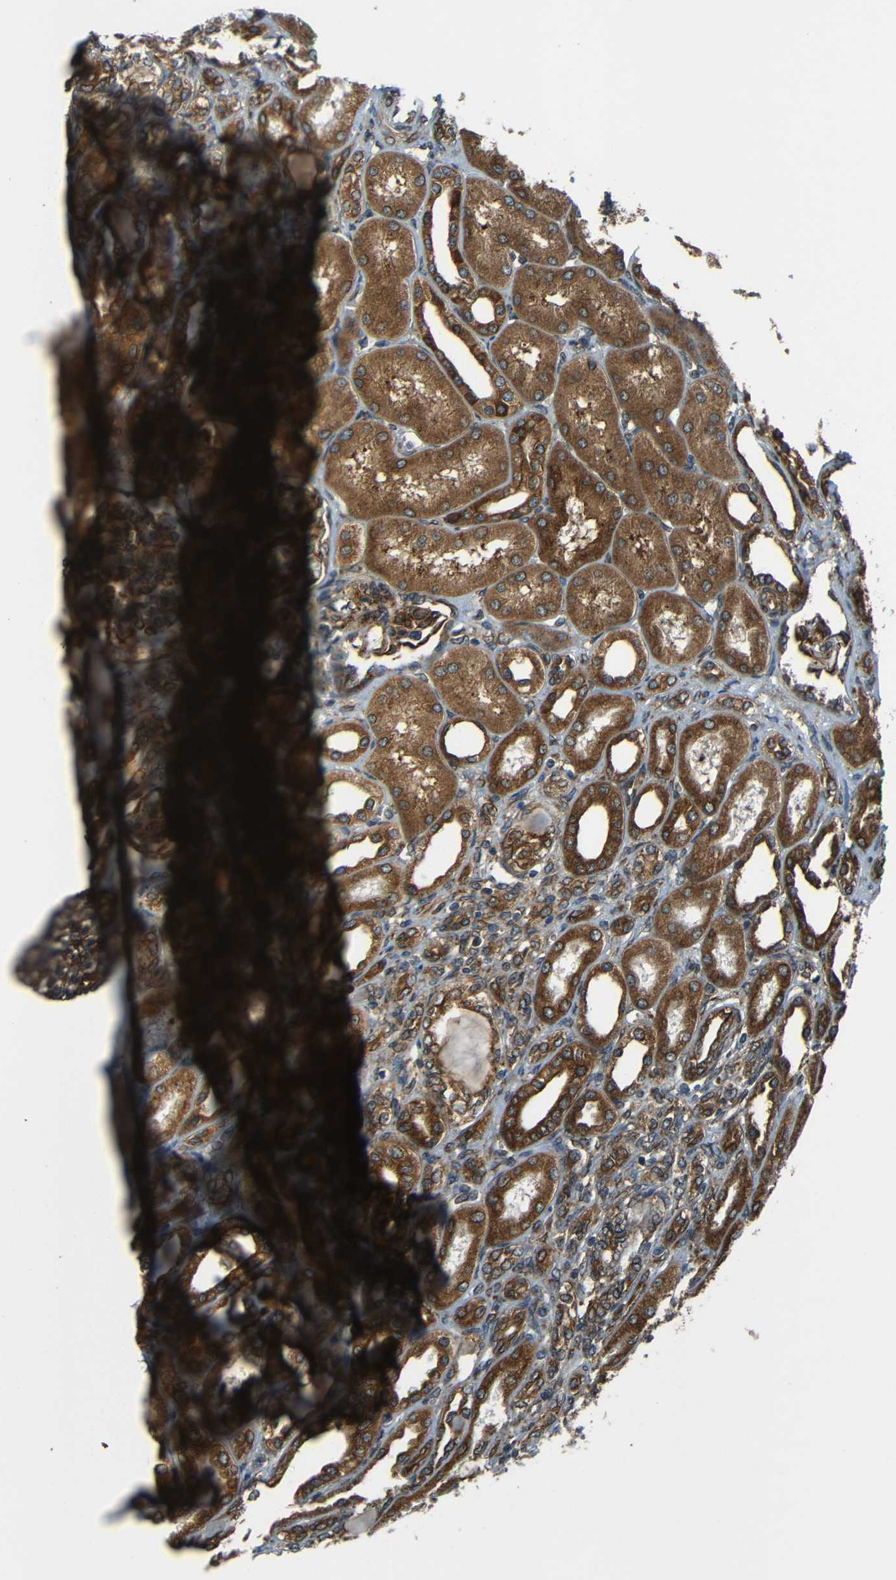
{"staining": {"intensity": "strong", "quantity": "25%-75%", "location": "cytoplasmic/membranous"}, "tissue": "kidney", "cell_type": "Cells in glomeruli", "image_type": "normal", "snomed": [{"axis": "morphology", "description": "Normal tissue, NOS"}, {"axis": "topography", "description": "Kidney"}], "caption": "An immunohistochemistry micrograph of benign tissue is shown. Protein staining in brown labels strong cytoplasmic/membranous positivity in kidney within cells in glomeruli.", "gene": "VAPB", "patient": {"sex": "male", "age": 7}}